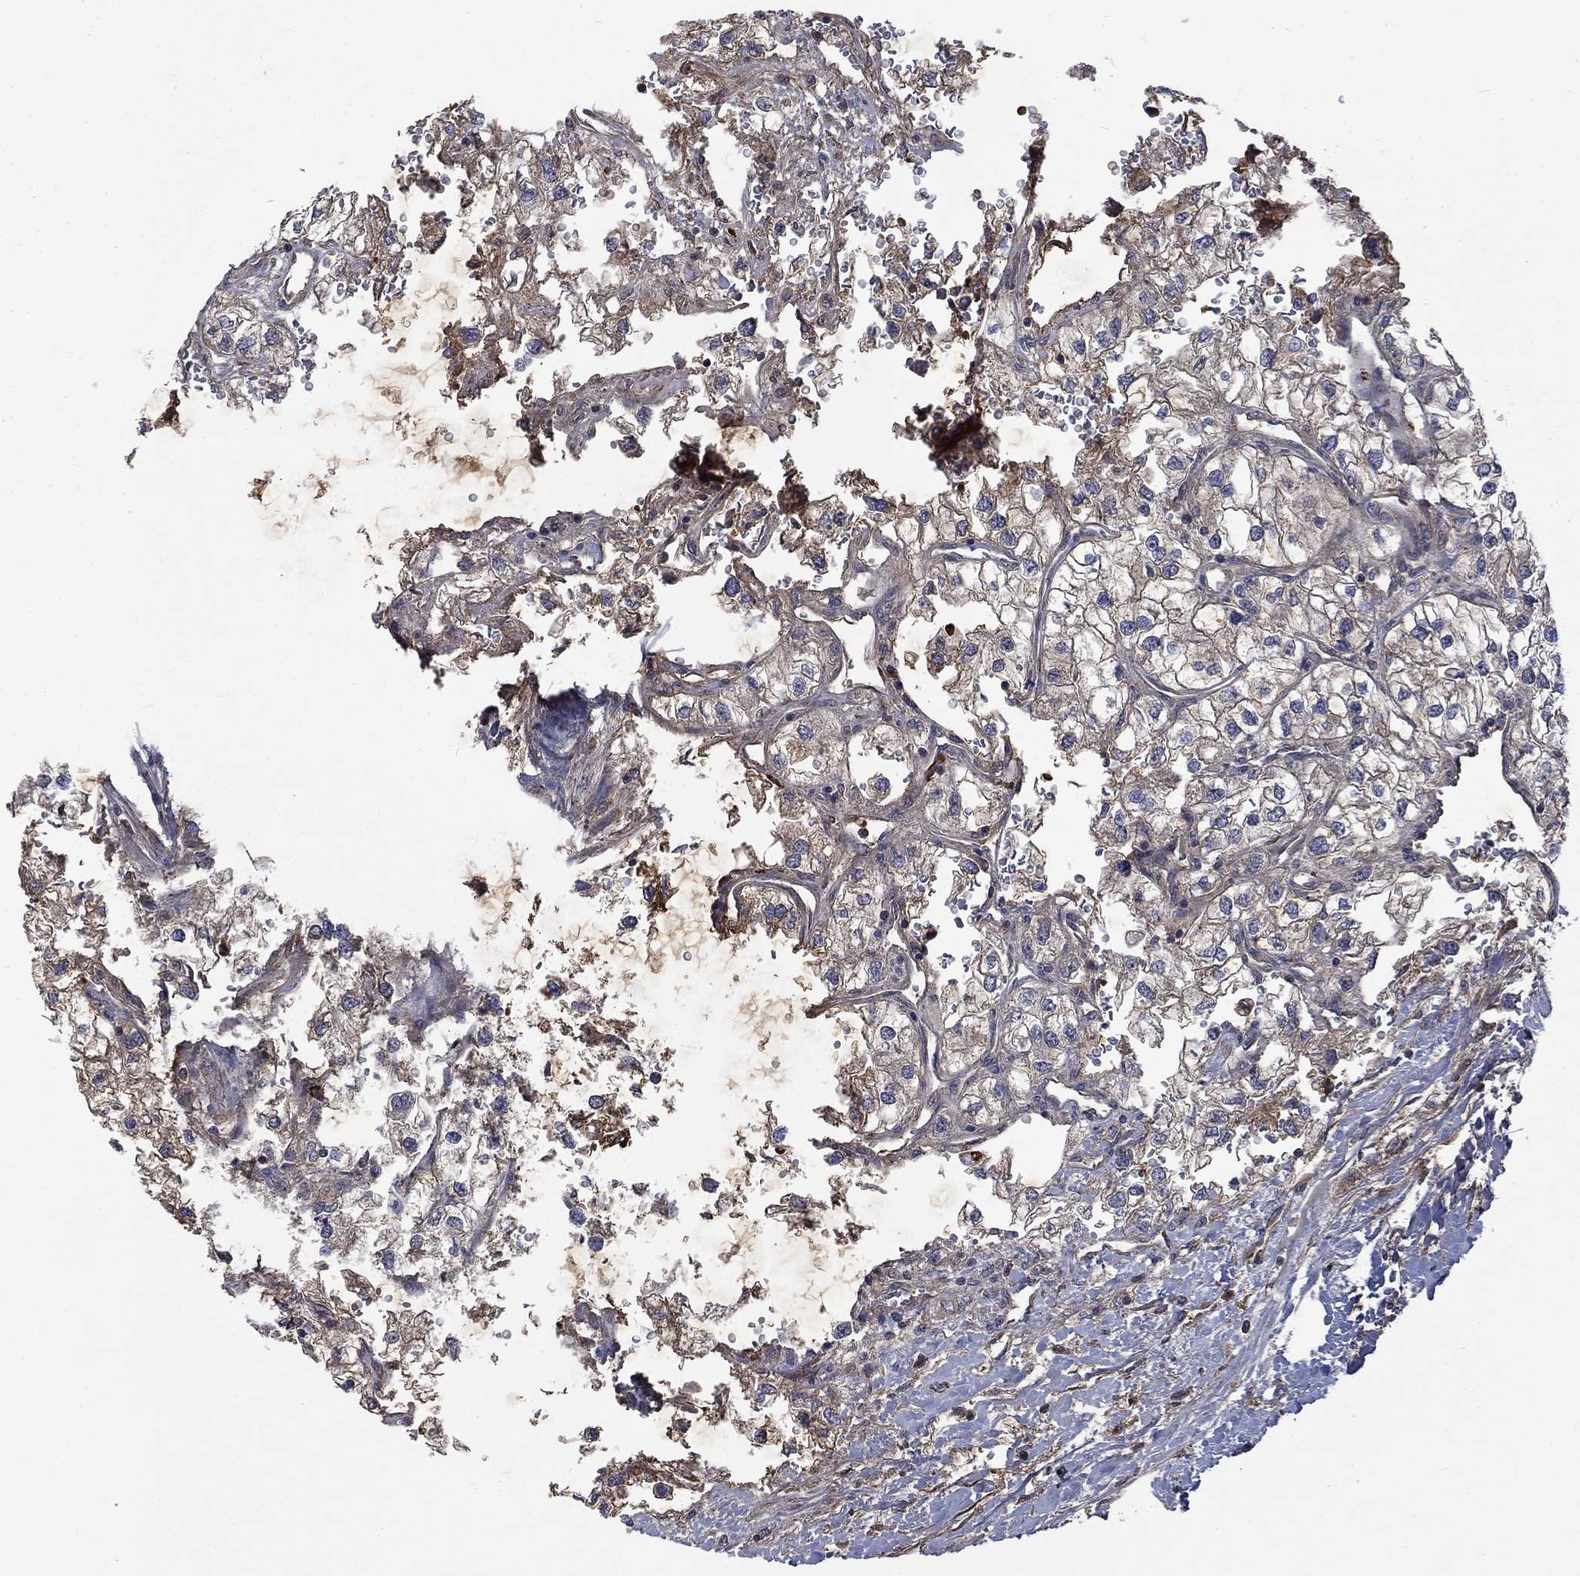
{"staining": {"intensity": "moderate", "quantity": "25%-75%", "location": "cytoplasmic/membranous"}, "tissue": "renal cancer", "cell_type": "Tumor cells", "image_type": "cancer", "snomed": [{"axis": "morphology", "description": "Adenocarcinoma, NOS"}, {"axis": "topography", "description": "Kidney"}], "caption": "Immunohistochemistry micrograph of human renal cancer (adenocarcinoma) stained for a protein (brown), which exhibits medium levels of moderate cytoplasmic/membranous staining in about 25%-75% of tumor cells.", "gene": "VCAN", "patient": {"sex": "male", "age": 59}}